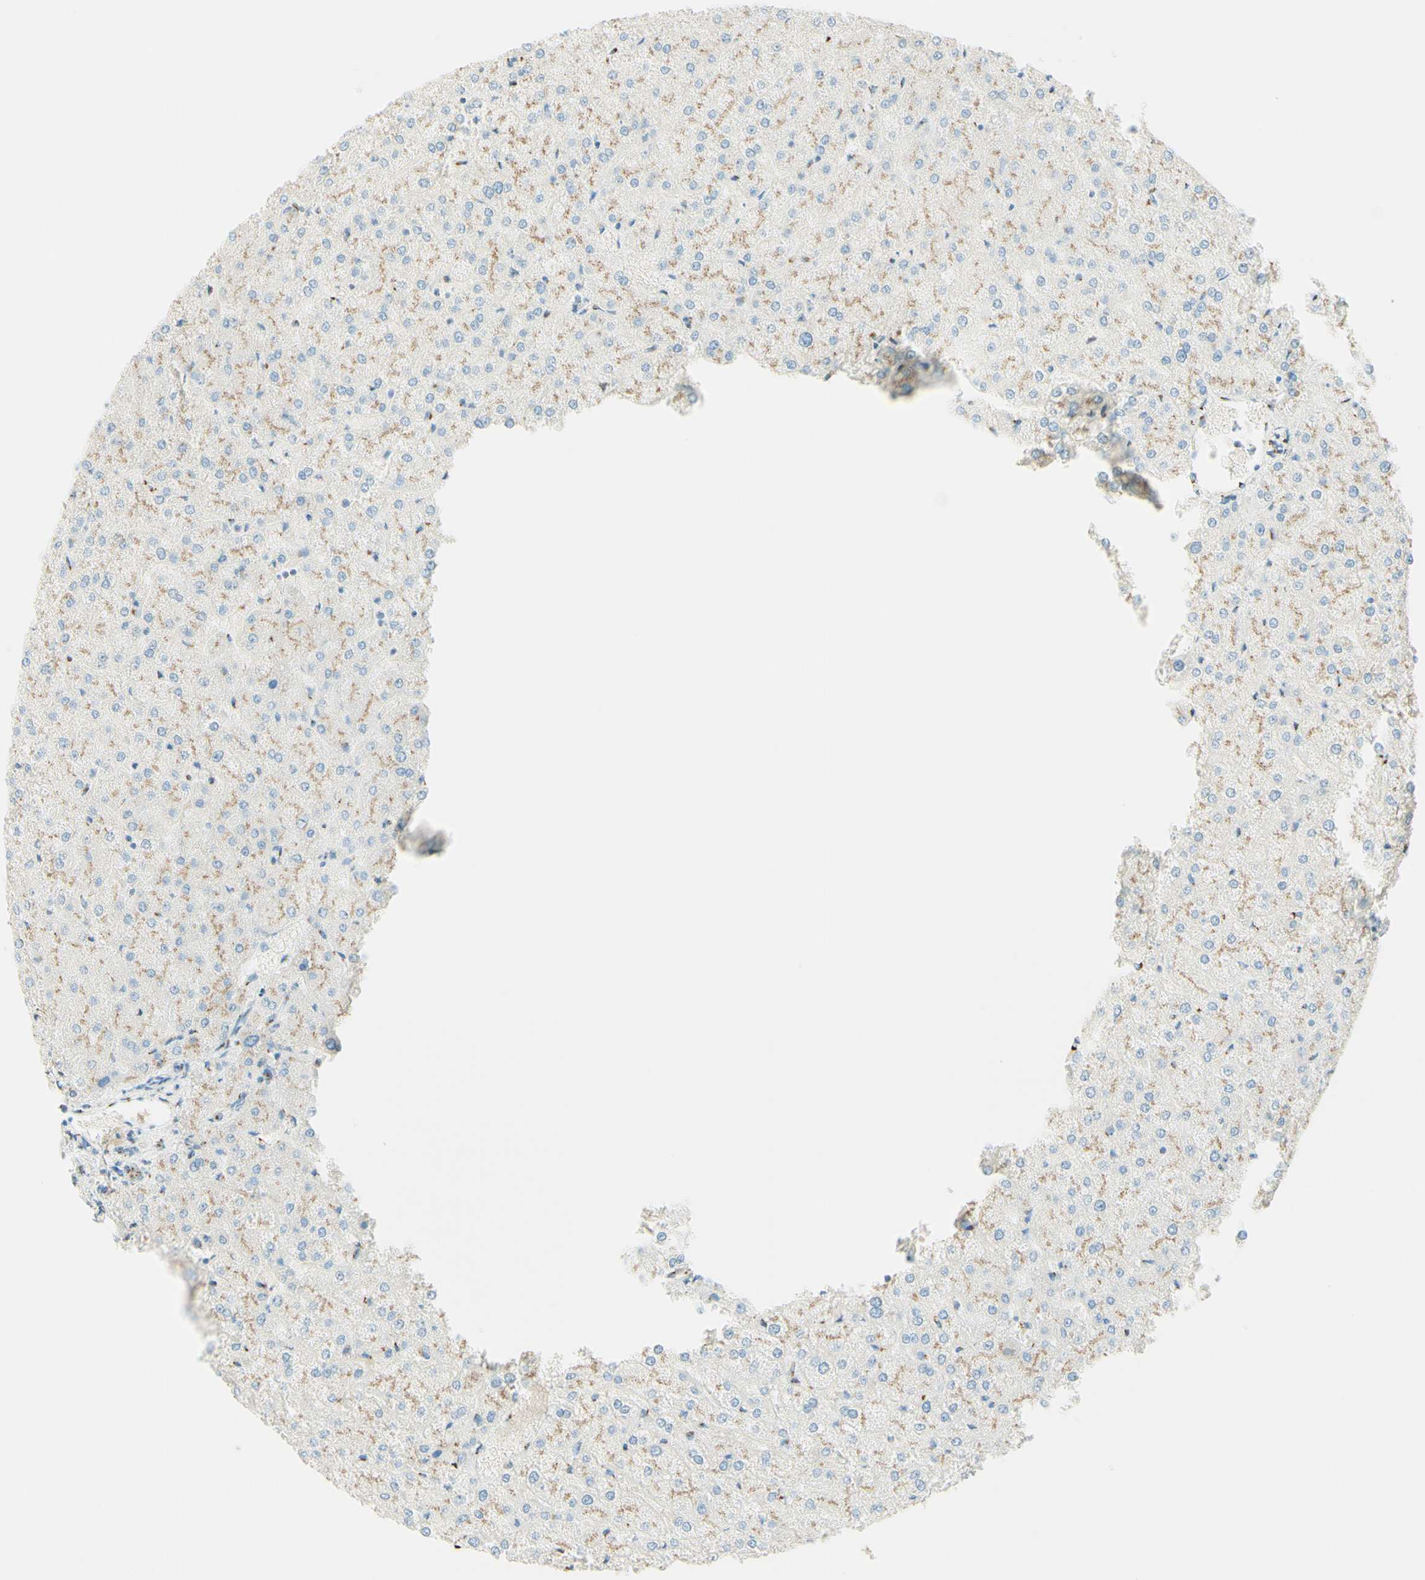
{"staining": {"intensity": "moderate", "quantity": ">75%", "location": "cytoplasmic/membranous"}, "tissue": "liver", "cell_type": "Cholangiocytes", "image_type": "normal", "snomed": [{"axis": "morphology", "description": "Normal tissue, NOS"}, {"axis": "topography", "description": "Liver"}], "caption": "An immunohistochemistry (IHC) histopathology image of benign tissue is shown. Protein staining in brown highlights moderate cytoplasmic/membranous positivity in liver within cholangiocytes. (Stains: DAB in brown, nuclei in blue, Microscopy: brightfield microscopy at high magnification).", "gene": "GOLGB1", "patient": {"sex": "female", "age": 32}}